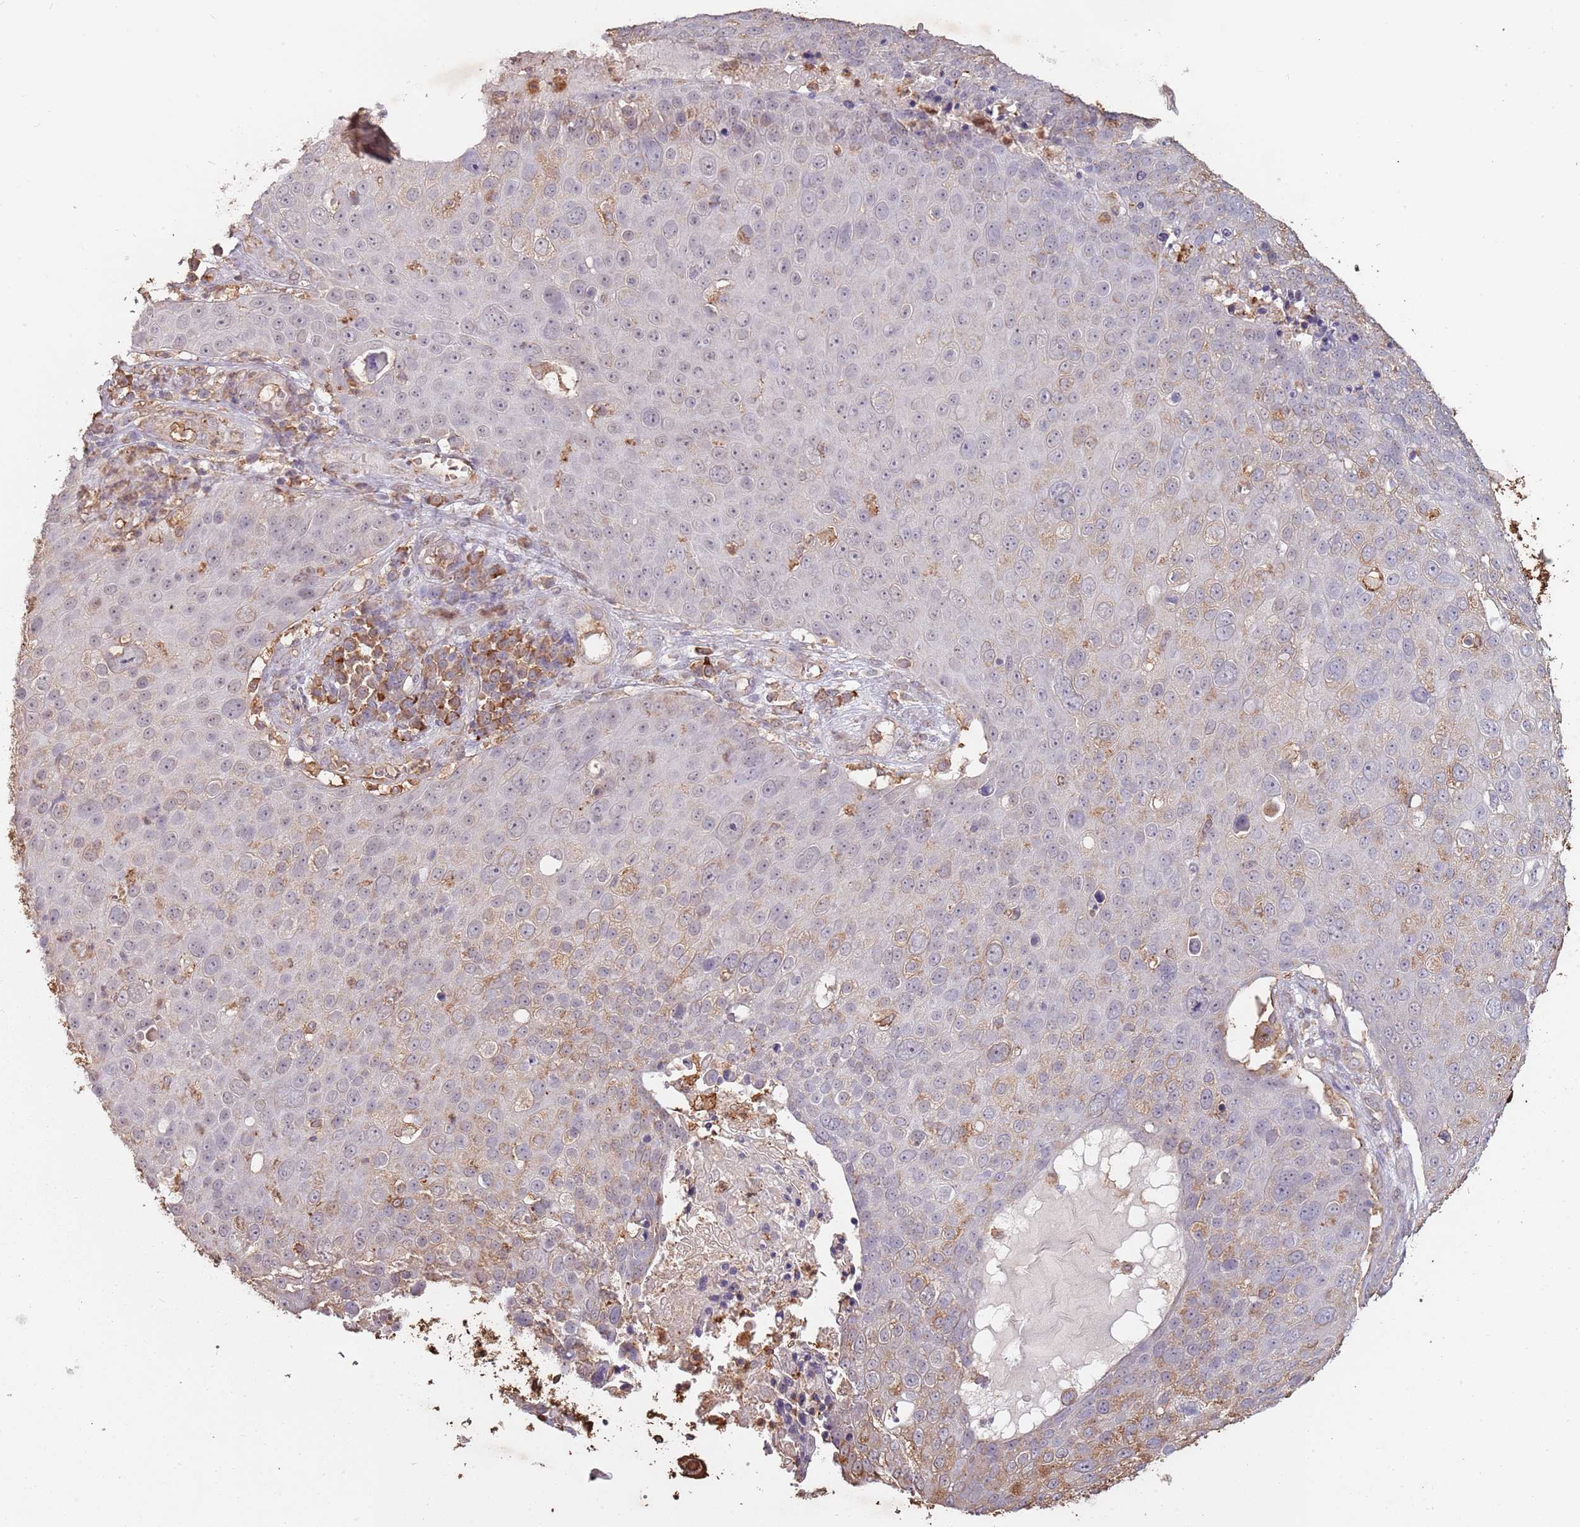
{"staining": {"intensity": "weak", "quantity": "<25%", "location": "cytoplasmic/membranous"}, "tissue": "skin cancer", "cell_type": "Tumor cells", "image_type": "cancer", "snomed": [{"axis": "morphology", "description": "Squamous cell carcinoma, NOS"}, {"axis": "topography", "description": "Skin"}], "caption": "Immunohistochemical staining of skin cancer reveals no significant staining in tumor cells.", "gene": "ATOSB", "patient": {"sex": "male", "age": 71}}